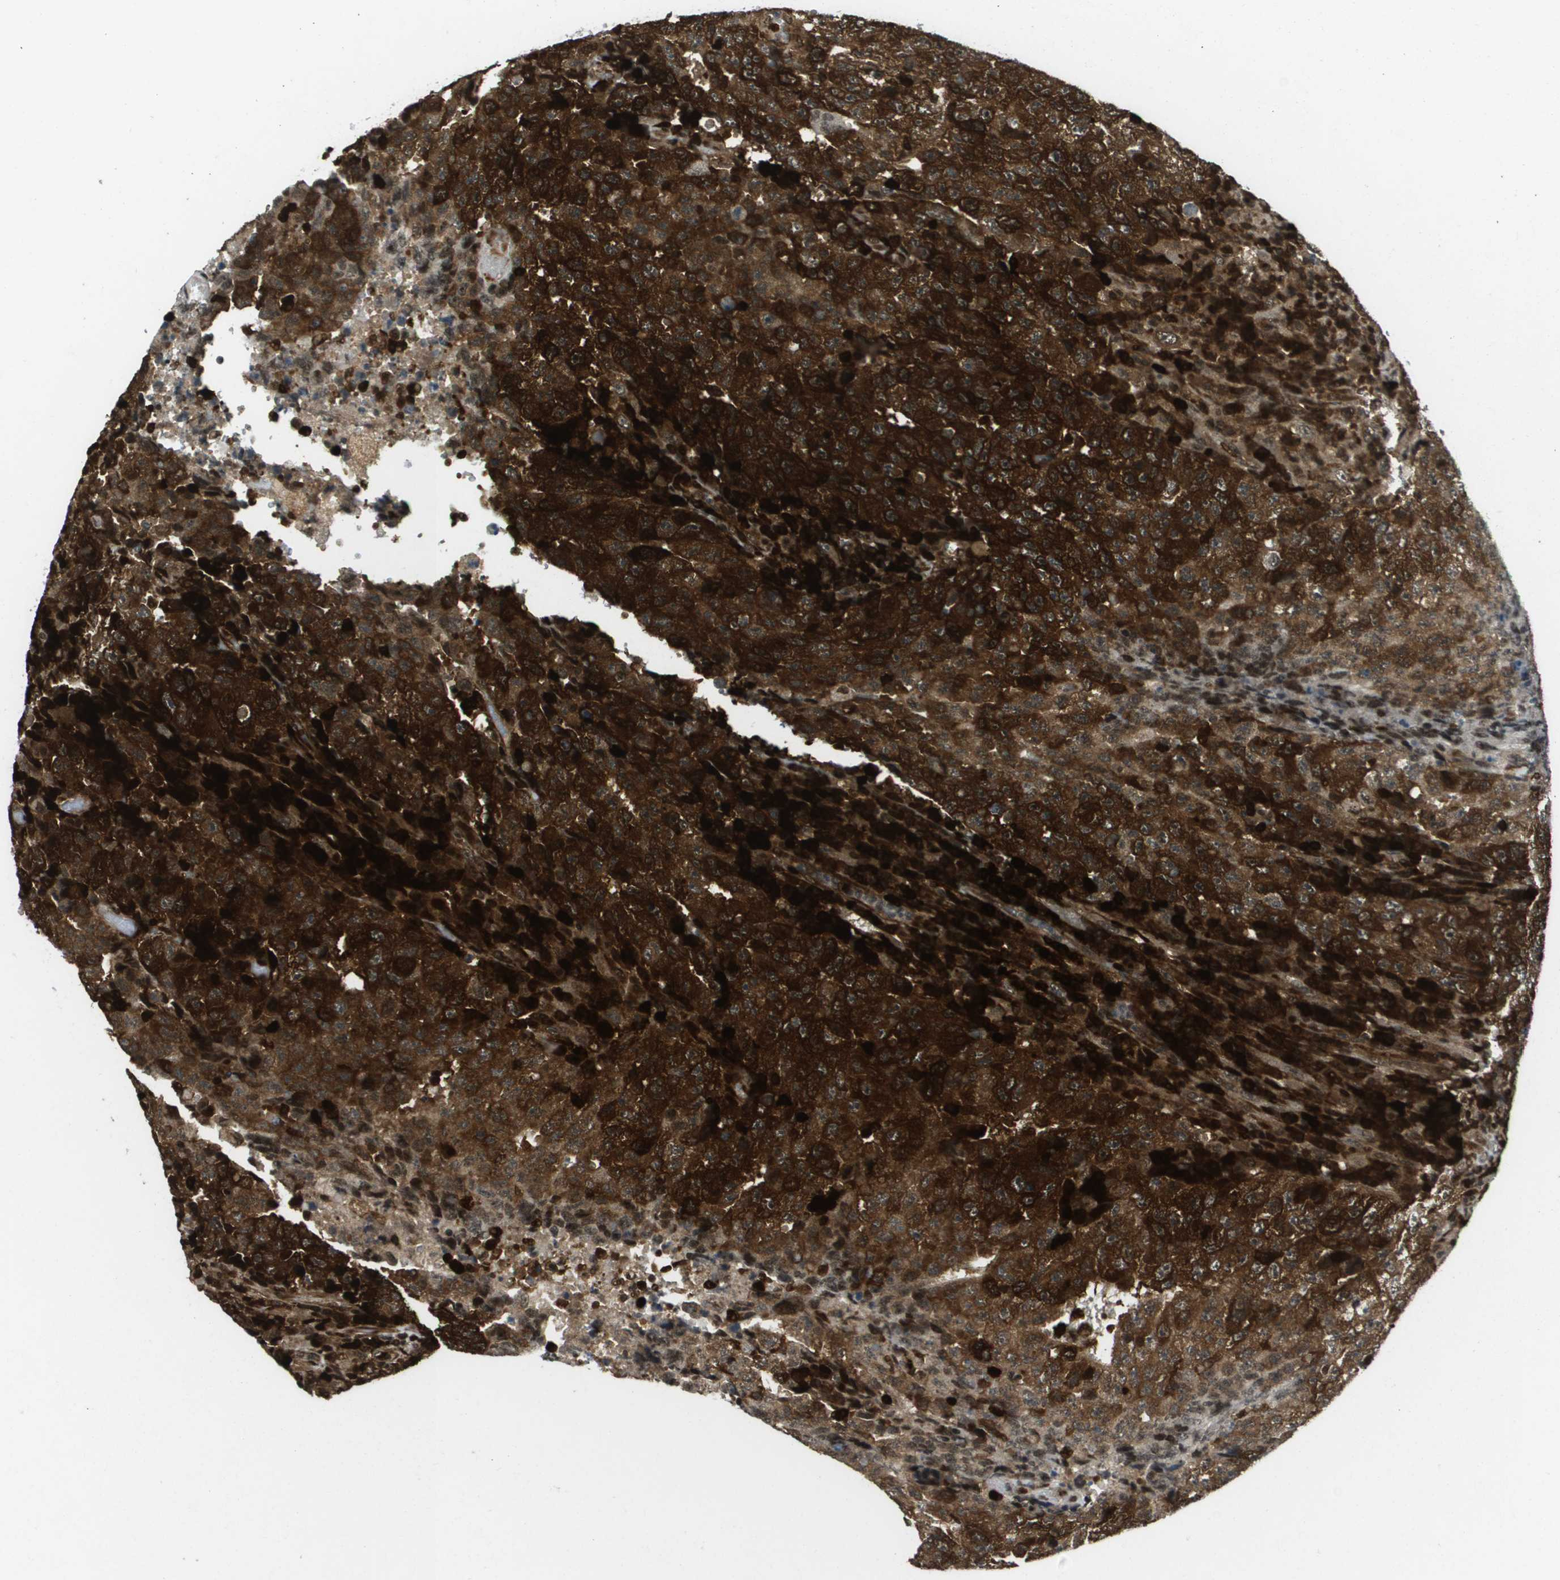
{"staining": {"intensity": "strong", "quantity": ">75%", "location": "cytoplasmic/membranous"}, "tissue": "testis cancer", "cell_type": "Tumor cells", "image_type": "cancer", "snomed": [{"axis": "morphology", "description": "Necrosis, NOS"}, {"axis": "morphology", "description": "Carcinoma, Embryonal, NOS"}, {"axis": "topography", "description": "Testis"}], "caption": "Embryonal carcinoma (testis) stained with a brown dye exhibits strong cytoplasmic/membranous positive positivity in approximately >75% of tumor cells.", "gene": "IRF7", "patient": {"sex": "male", "age": 19}}